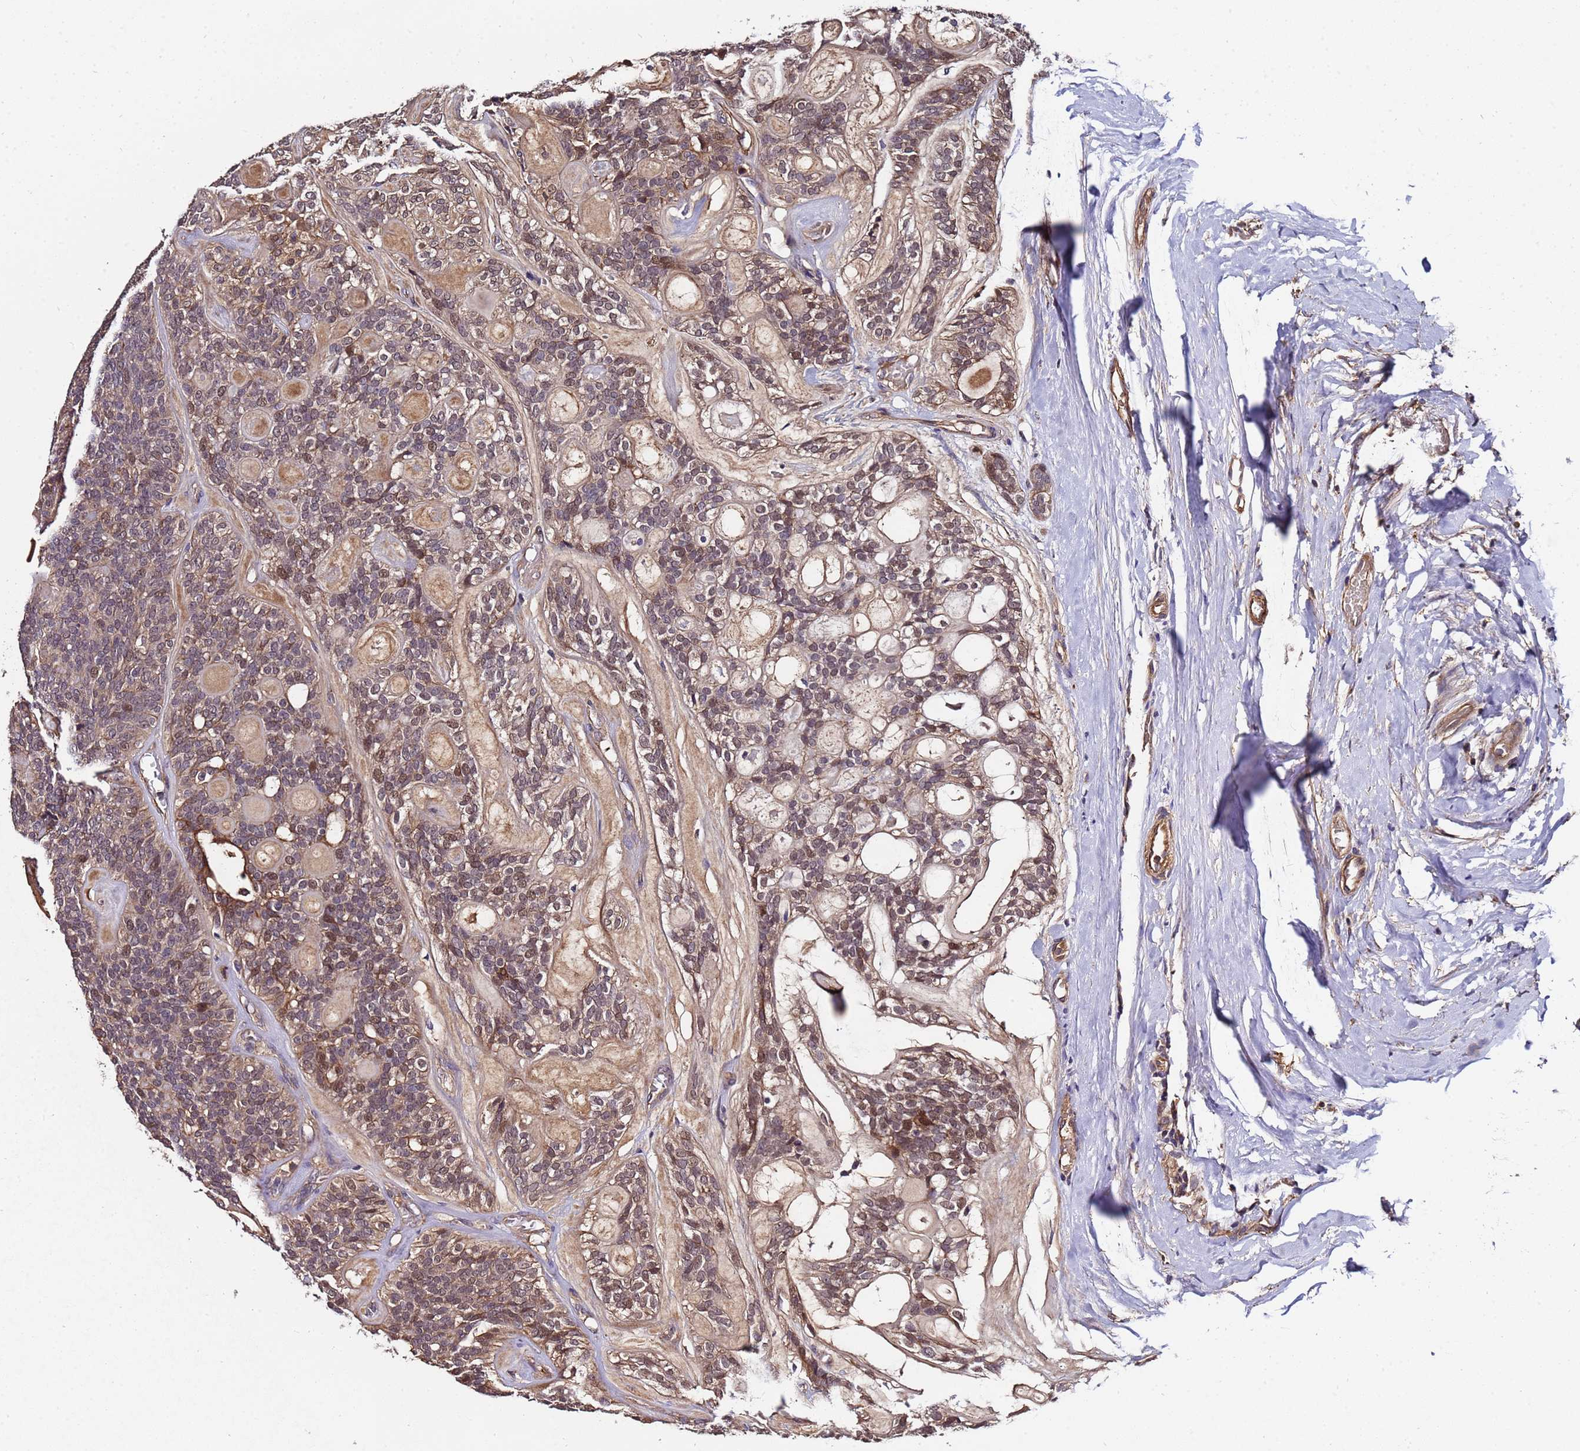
{"staining": {"intensity": "moderate", "quantity": "25%-75%", "location": "cytoplasmic/membranous,nuclear"}, "tissue": "head and neck cancer", "cell_type": "Tumor cells", "image_type": "cancer", "snomed": [{"axis": "morphology", "description": "Adenocarcinoma, NOS"}, {"axis": "topography", "description": "Head-Neck"}], "caption": "Head and neck adenocarcinoma was stained to show a protein in brown. There is medium levels of moderate cytoplasmic/membranous and nuclear staining in about 25%-75% of tumor cells.", "gene": "GSTCD", "patient": {"sex": "male", "age": 66}}